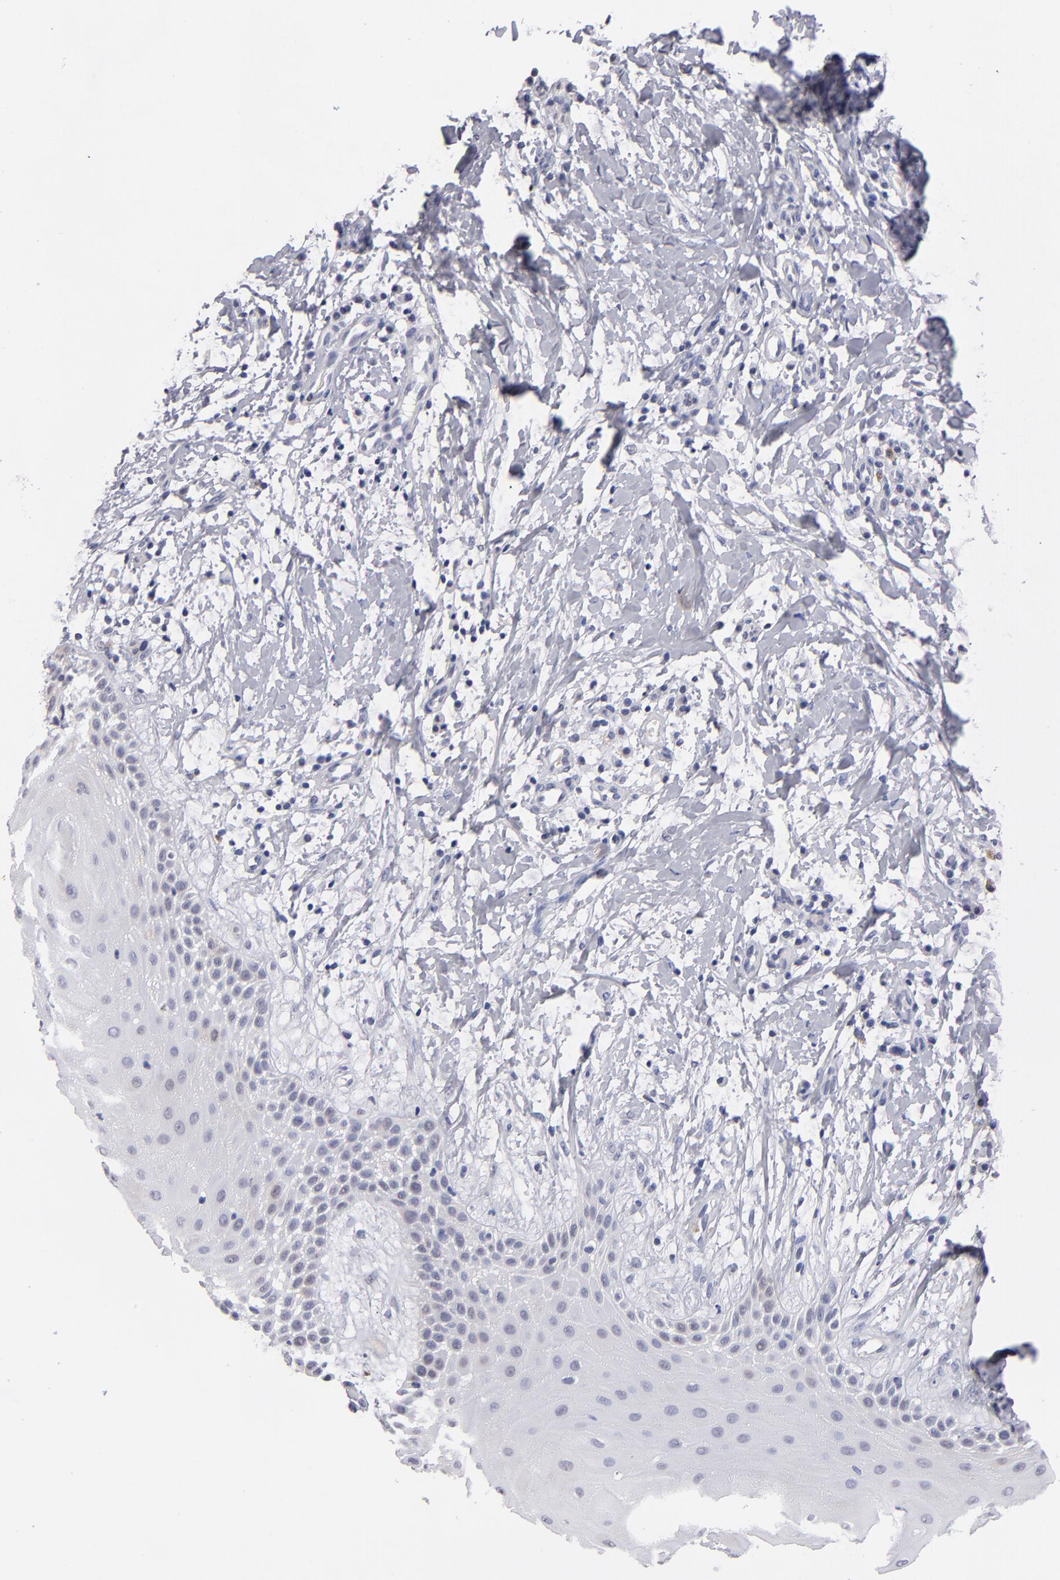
{"staining": {"intensity": "negative", "quantity": "none", "location": "none"}, "tissue": "oral mucosa", "cell_type": "Squamous epithelial cells", "image_type": "normal", "snomed": [{"axis": "morphology", "description": "Normal tissue, NOS"}, {"axis": "topography", "description": "Oral tissue"}], "caption": "Immunohistochemistry (IHC) histopathology image of unremarkable human oral mucosa stained for a protein (brown), which reveals no expression in squamous epithelial cells. The staining was performed using DAB (3,3'-diaminobenzidine) to visualize the protein expression in brown, while the nuclei were stained in blue with hematoxylin (Magnification: 20x).", "gene": "MGAM", "patient": {"sex": "male", "age": 69}}